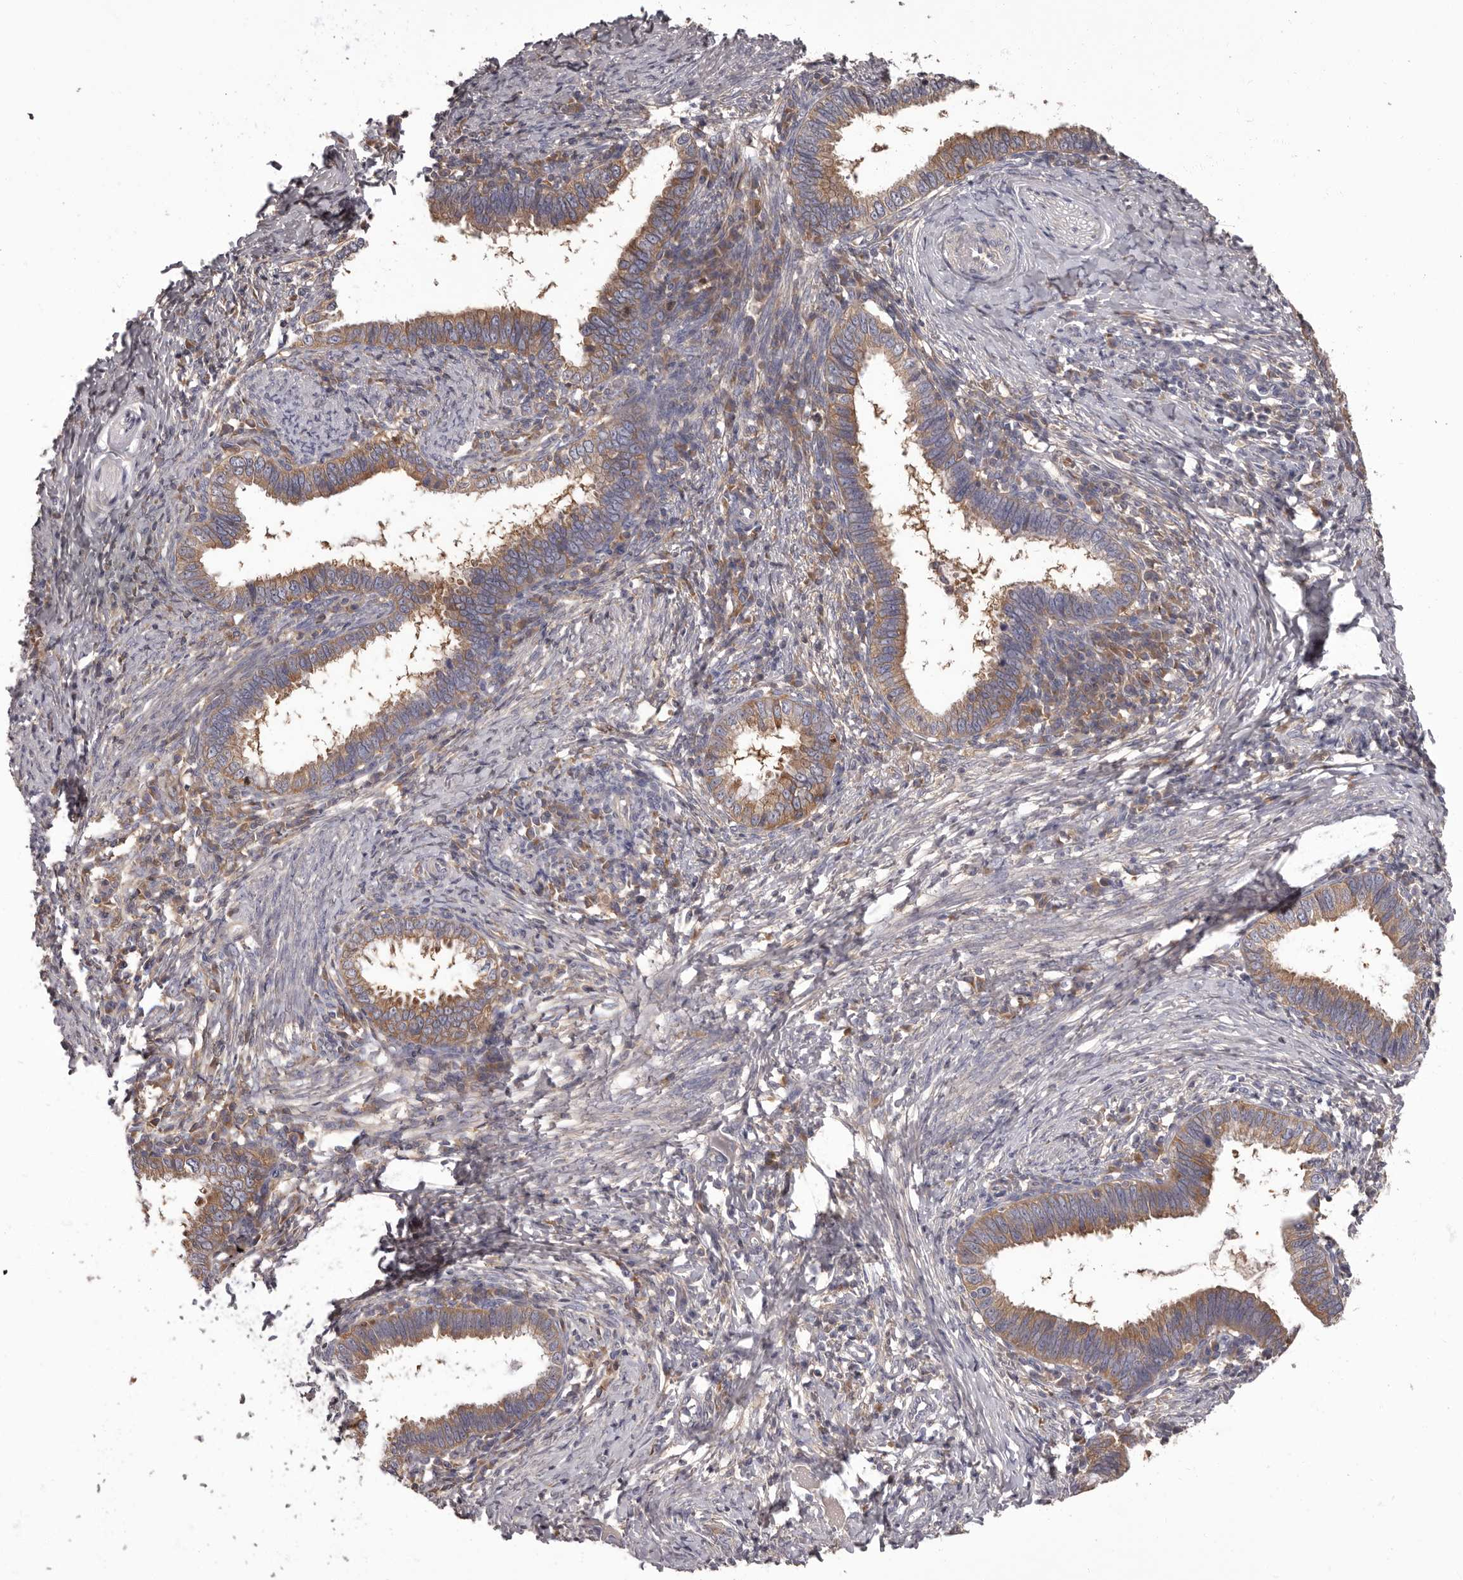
{"staining": {"intensity": "moderate", "quantity": ">75%", "location": "cytoplasmic/membranous"}, "tissue": "cervical cancer", "cell_type": "Tumor cells", "image_type": "cancer", "snomed": [{"axis": "morphology", "description": "Adenocarcinoma, NOS"}, {"axis": "topography", "description": "Cervix"}], "caption": "Protein staining exhibits moderate cytoplasmic/membranous expression in about >75% of tumor cells in cervical cancer (adenocarcinoma).", "gene": "APEH", "patient": {"sex": "female", "age": 36}}